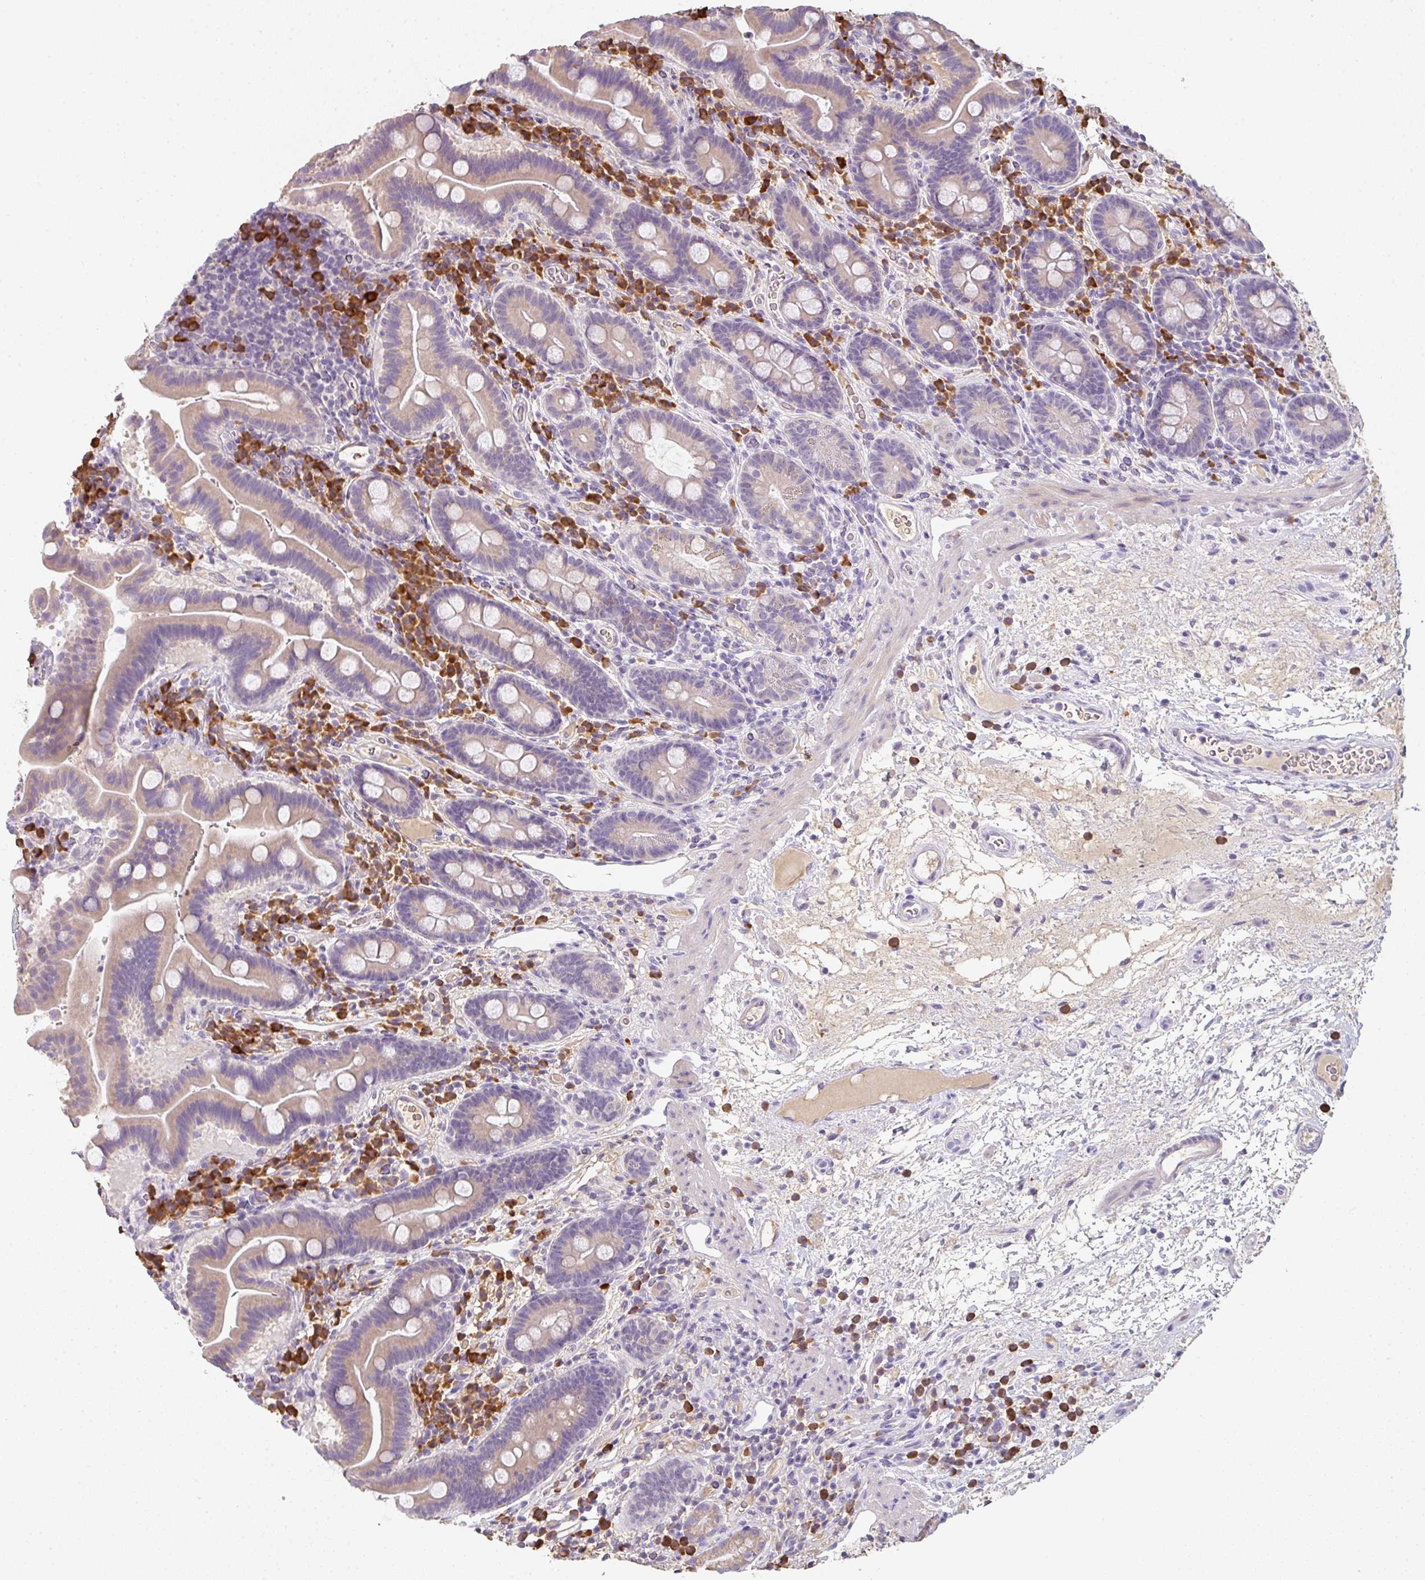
{"staining": {"intensity": "negative", "quantity": "none", "location": "none"}, "tissue": "small intestine", "cell_type": "Glandular cells", "image_type": "normal", "snomed": [{"axis": "morphology", "description": "Normal tissue, NOS"}, {"axis": "topography", "description": "Small intestine"}], "caption": "This is a micrograph of IHC staining of normal small intestine, which shows no positivity in glandular cells.", "gene": "ZNF215", "patient": {"sex": "male", "age": 26}}